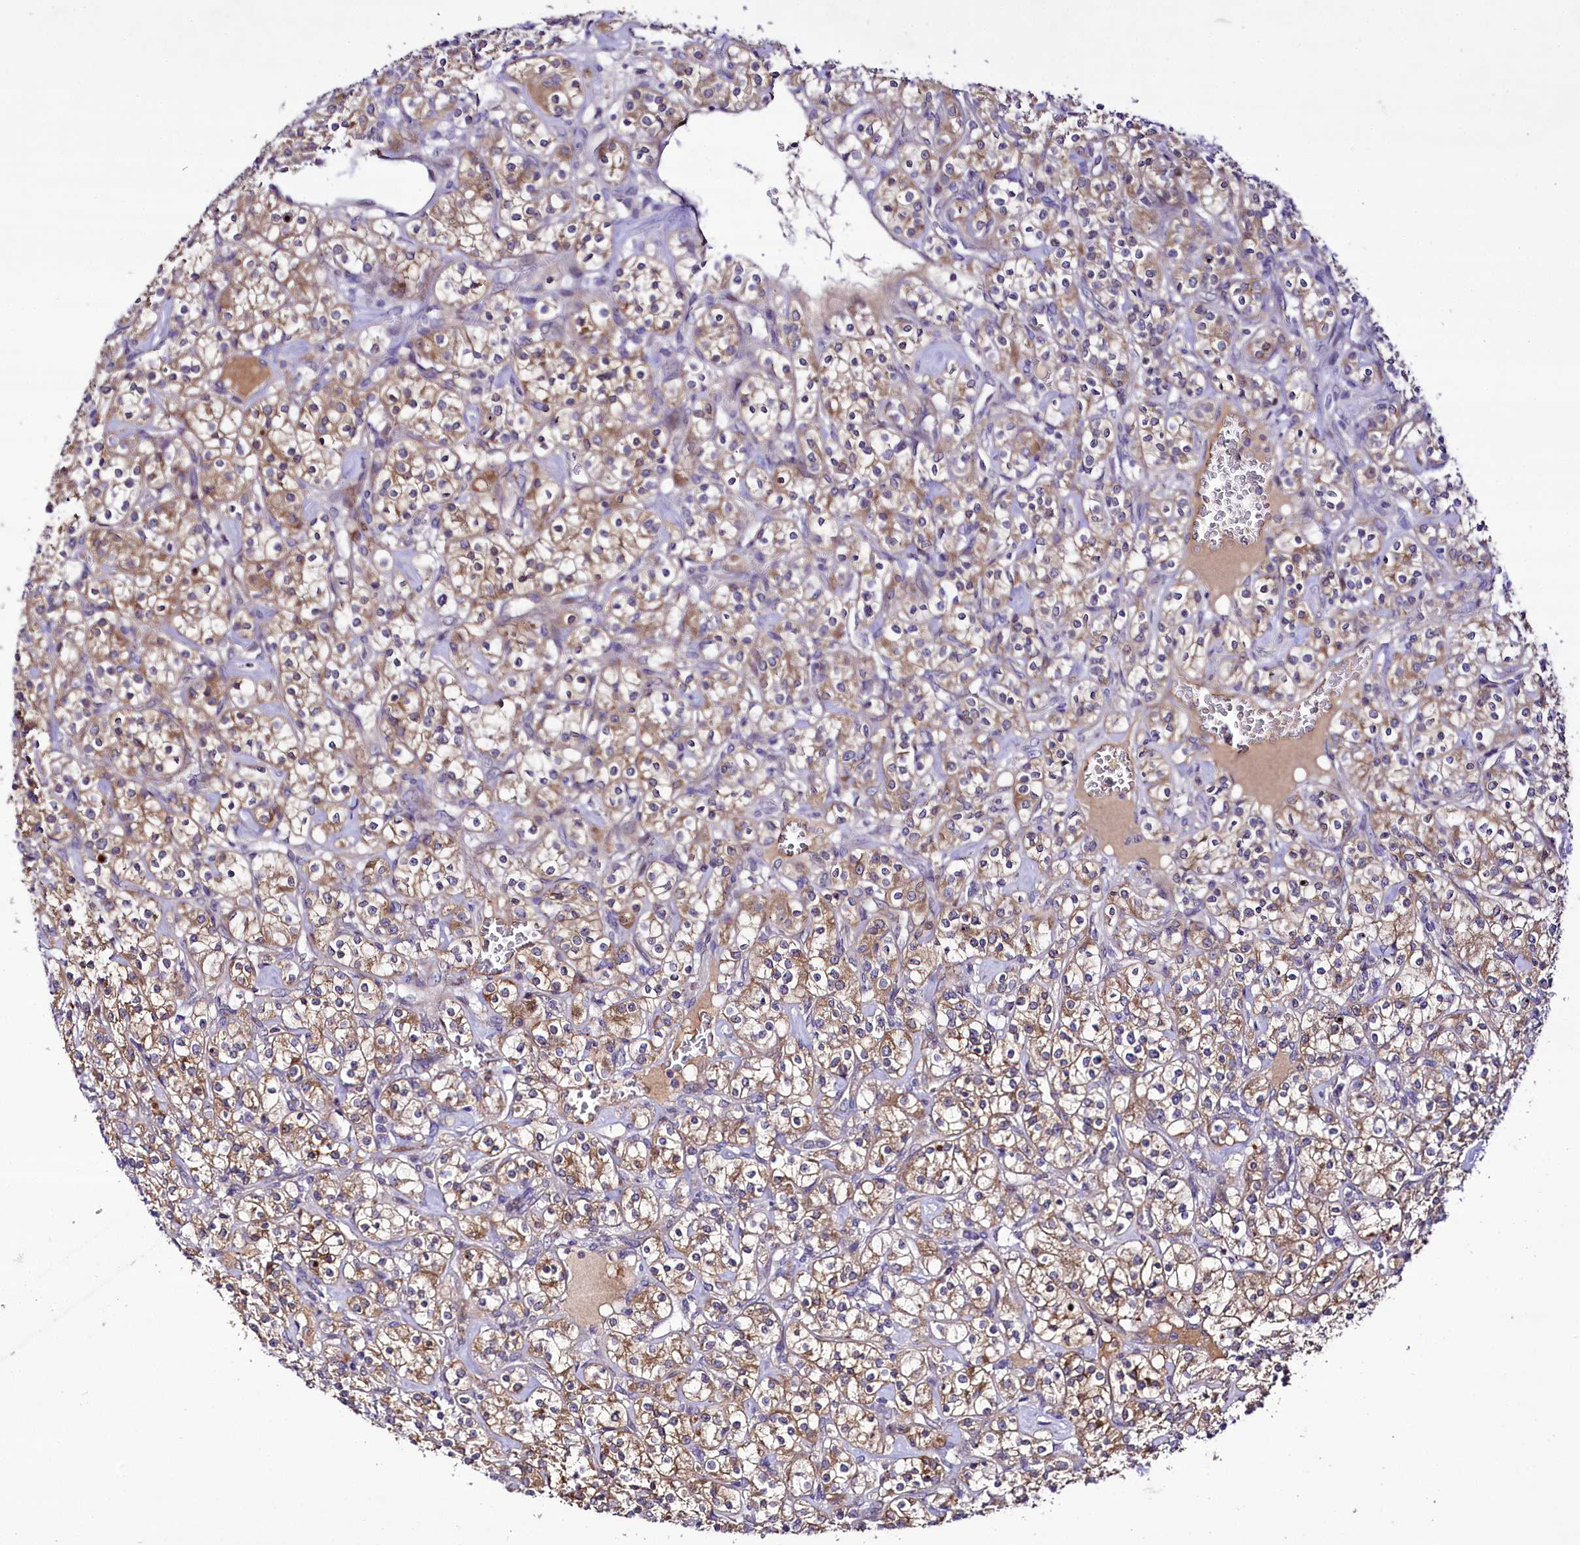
{"staining": {"intensity": "moderate", "quantity": ">75%", "location": "cytoplasmic/membranous"}, "tissue": "renal cancer", "cell_type": "Tumor cells", "image_type": "cancer", "snomed": [{"axis": "morphology", "description": "Adenocarcinoma, NOS"}, {"axis": "topography", "description": "Kidney"}], "caption": "Human renal cancer (adenocarcinoma) stained with a protein marker reveals moderate staining in tumor cells.", "gene": "ZC3H12C", "patient": {"sex": "male", "age": 77}}